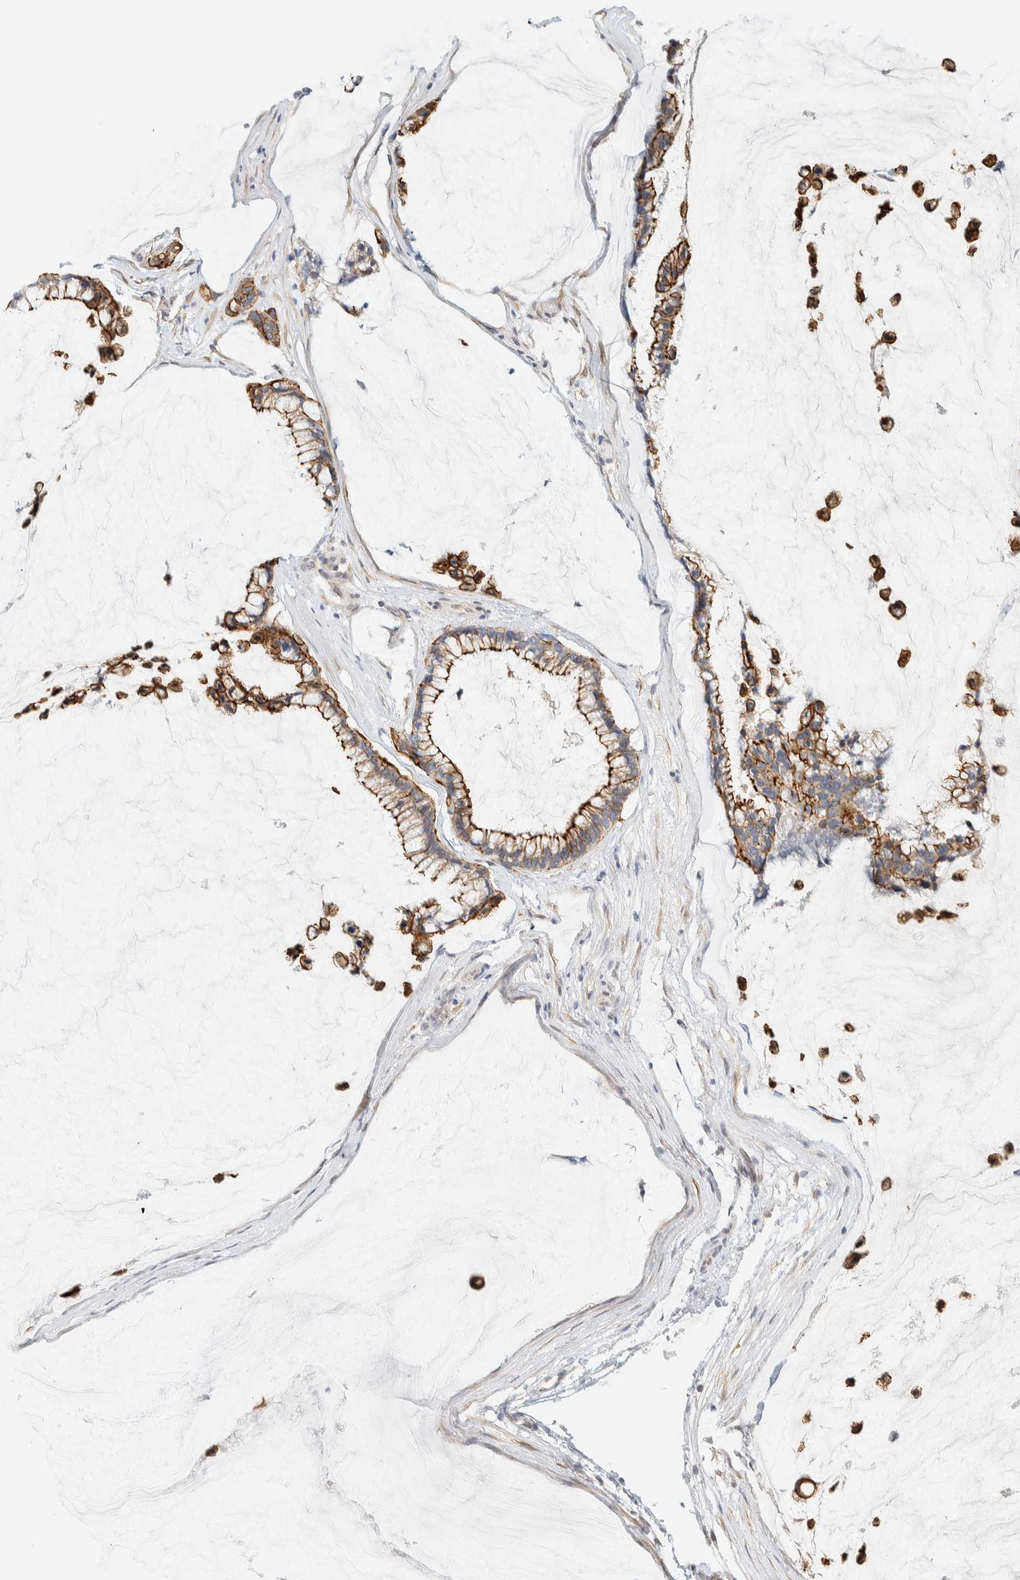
{"staining": {"intensity": "moderate", "quantity": "25%-75%", "location": "cytoplasmic/membranous"}, "tissue": "ovarian cancer", "cell_type": "Tumor cells", "image_type": "cancer", "snomed": [{"axis": "morphology", "description": "Cystadenocarcinoma, mucinous, NOS"}, {"axis": "topography", "description": "Ovary"}], "caption": "Tumor cells display moderate cytoplasmic/membranous staining in about 25%-75% of cells in ovarian cancer. (brown staining indicates protein expression, while blue staining denotes nuclei).", "gene": "C1QTNF12", "patient": {"sex": "female", "age": 39}}